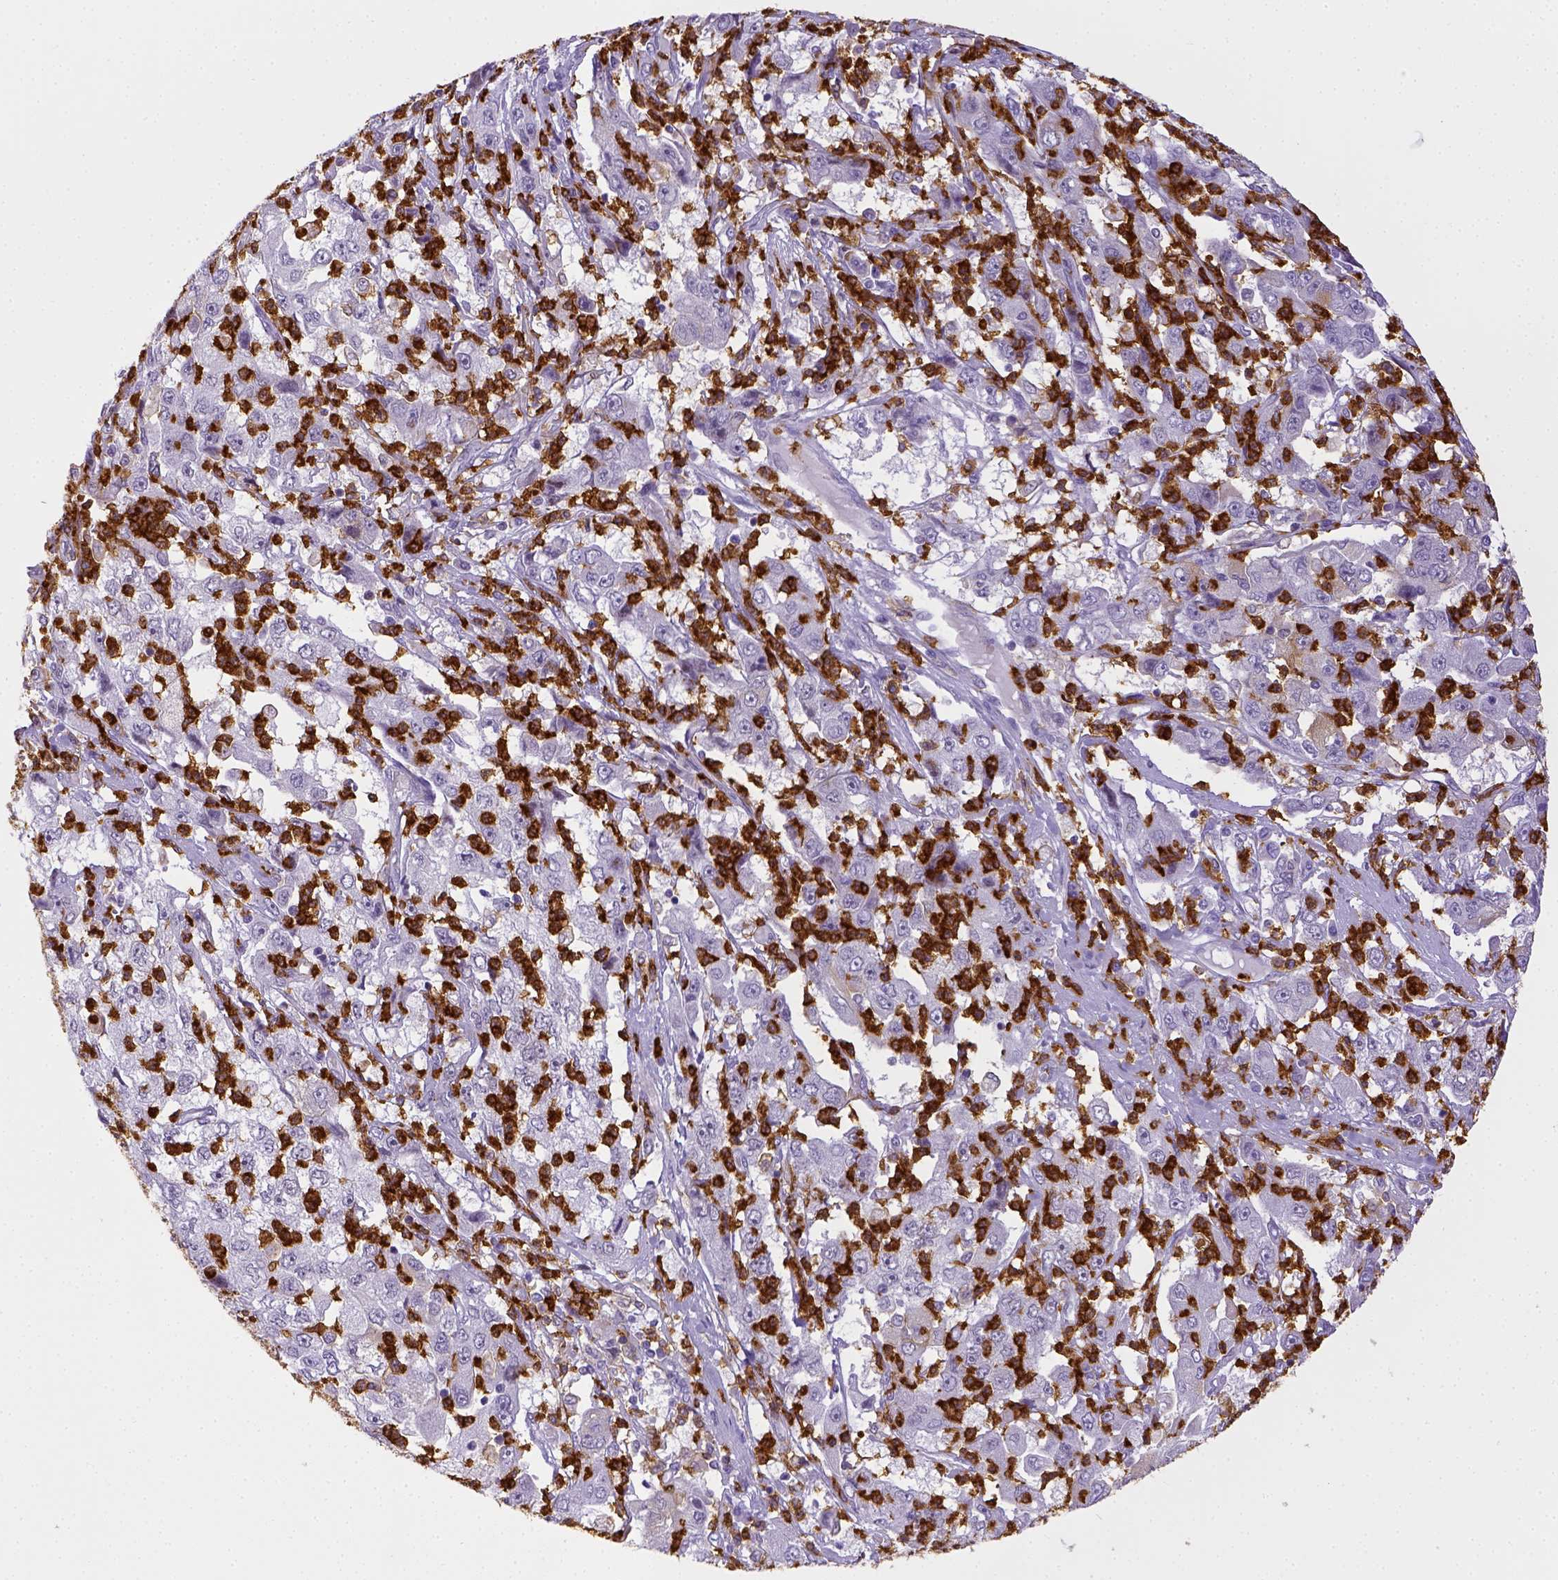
{"staining": {"intensity": "negative", "quantity": "none", "location": "none"}, "tissue": "cervical cancer", "cell_type": "Tumor cells", "image_type": "cancer", "snomed": [{"axis": "morphology", "description": "Squamous cell carcinoma, NOS"}, {"axis": "topography", "description": "Cervix"}], "caption": "Immunohistochemistry (IHC) of cervical cancer (squamous cell carcinoma) exhibits no staining in tumor cells. The staining is performed using DAB brown chromogen with nuclei counter-stained in using hematoxylin.", "gene": "ITGAM", "patient": {"sex": "female", "age": 36}}